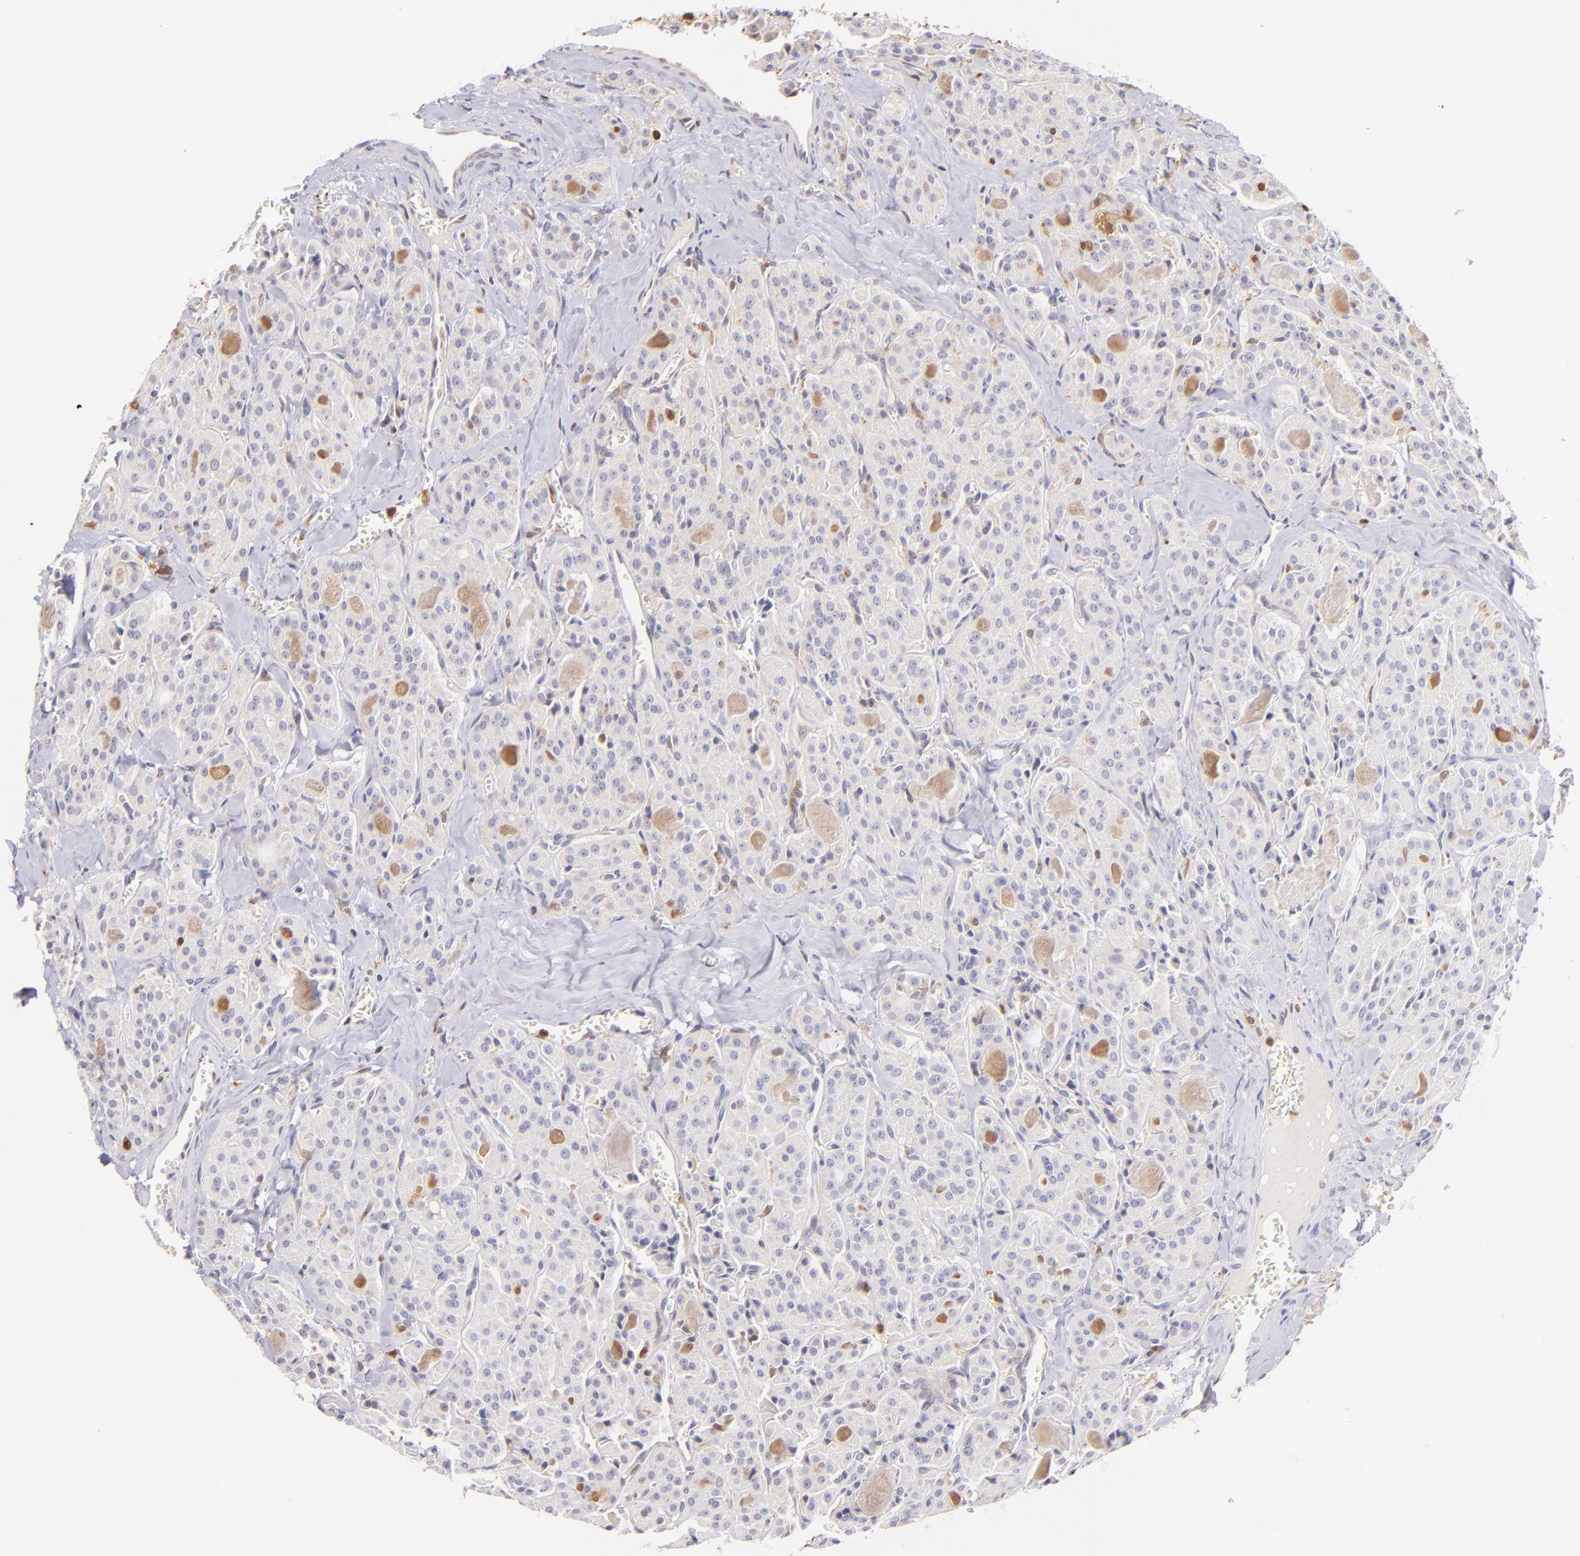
{"staining": {"intensity": "negative", "quantity": "none", "location": "none"}, "tissue": "thyroid cancer", "cell_type": "Tumor cells", "image_type": "cancer", "snomed": [{"axis": "morphology", "description": "Carcinoma, NOS"}, {"axis": "topography", "description": "Thyroid gland"}], "caption": "An IHC photomicrograph of thyroid cancer is shown. There is no staining in tumor cells of thyroid cancer.", "gene": "BTK", "patient": {"sex": "male", "age": 76}}